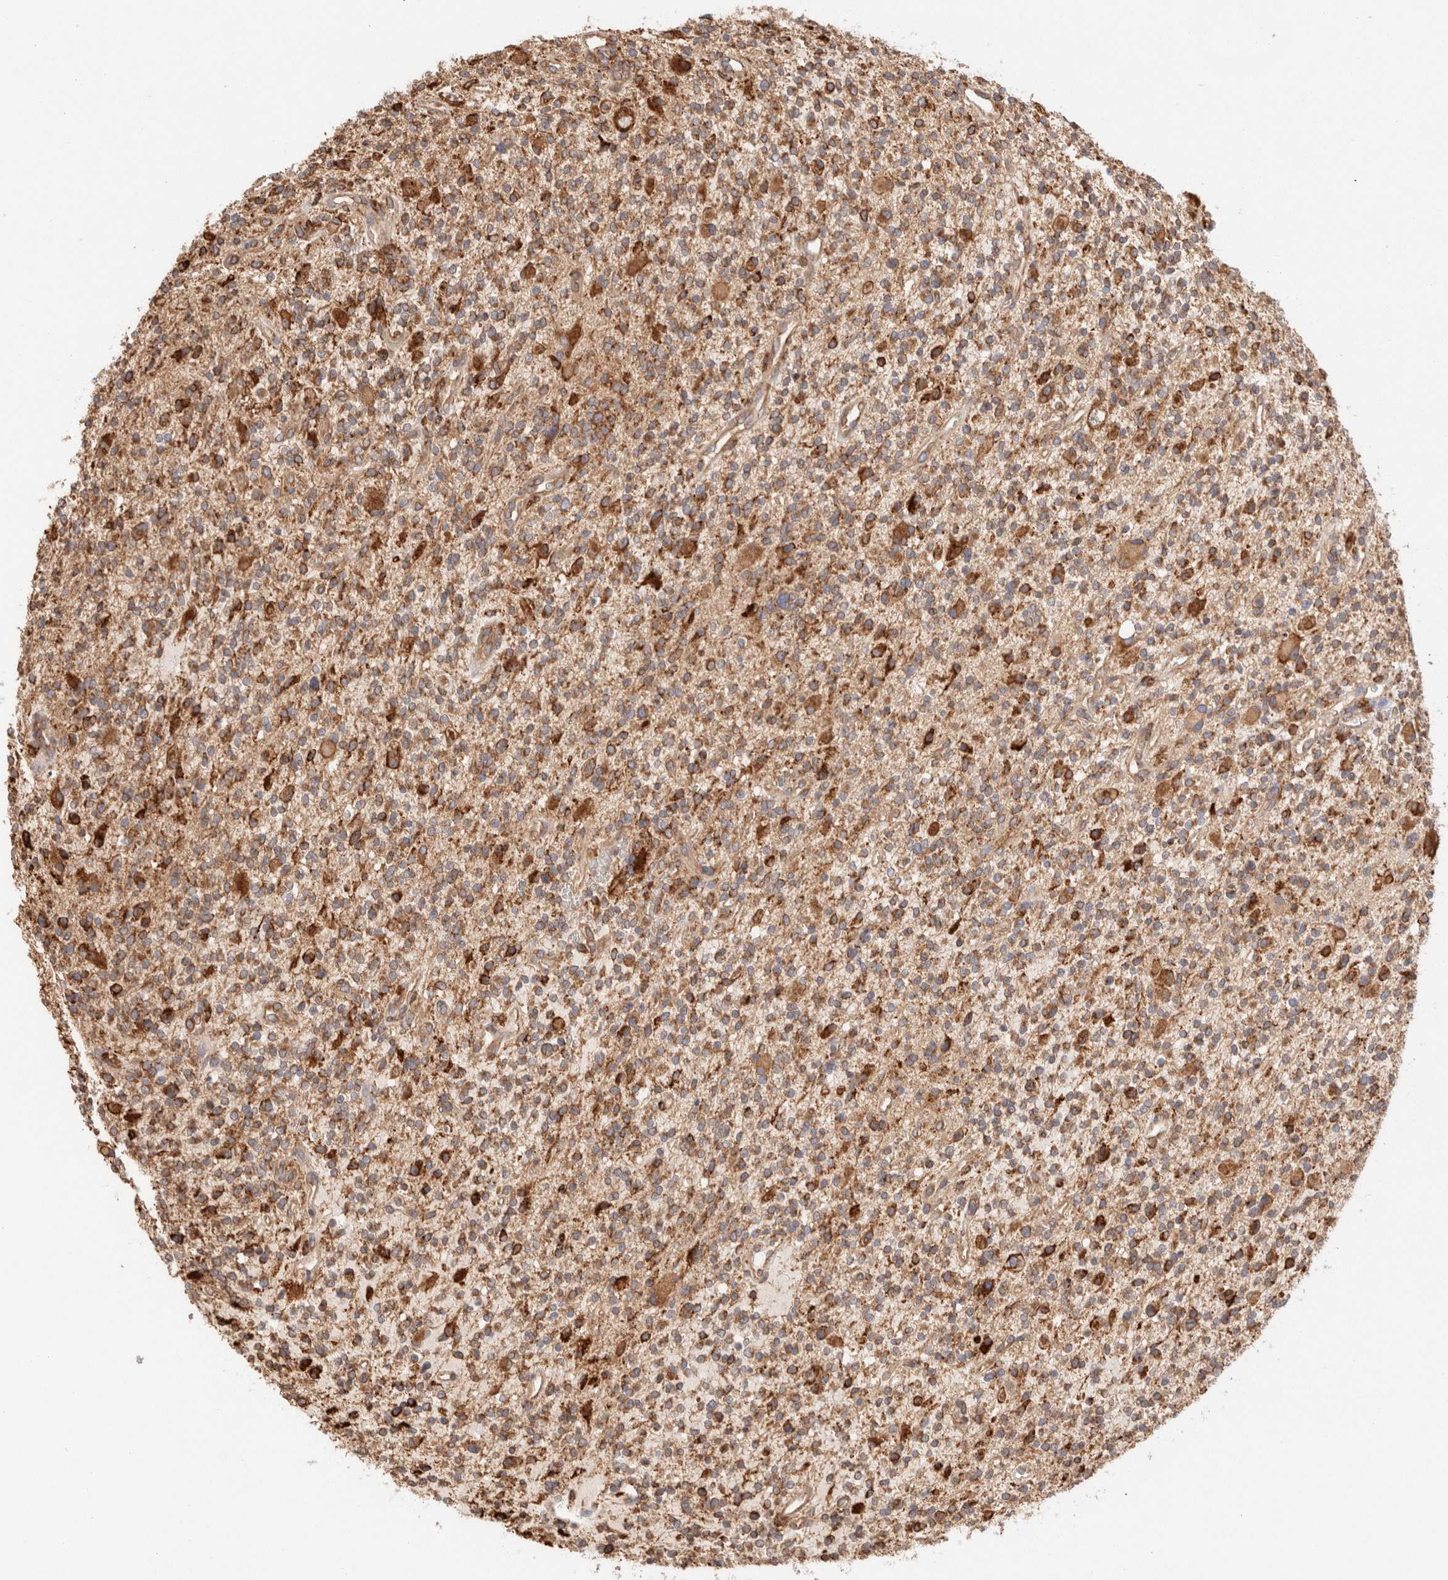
{"staining": {"intensity": "strong", "quantity": ">75%", "location": "cytoplasmic/membranous"}, "tissue": "glioma", "cell_type": "Tumor cells", "image_type": "cancer", "snomed": [{"axis": "morphology", "description": "Glioma, malignant, High grade"}, {"axis": "topography", "description": "Brain"}], "caption": "A brown stain highlights strong cytoplasmic/membranous expression of a protein in malignant high-grade glioma tumor cells.", "gene": "FER", "patient": {"sex": "male", "age": 48}}